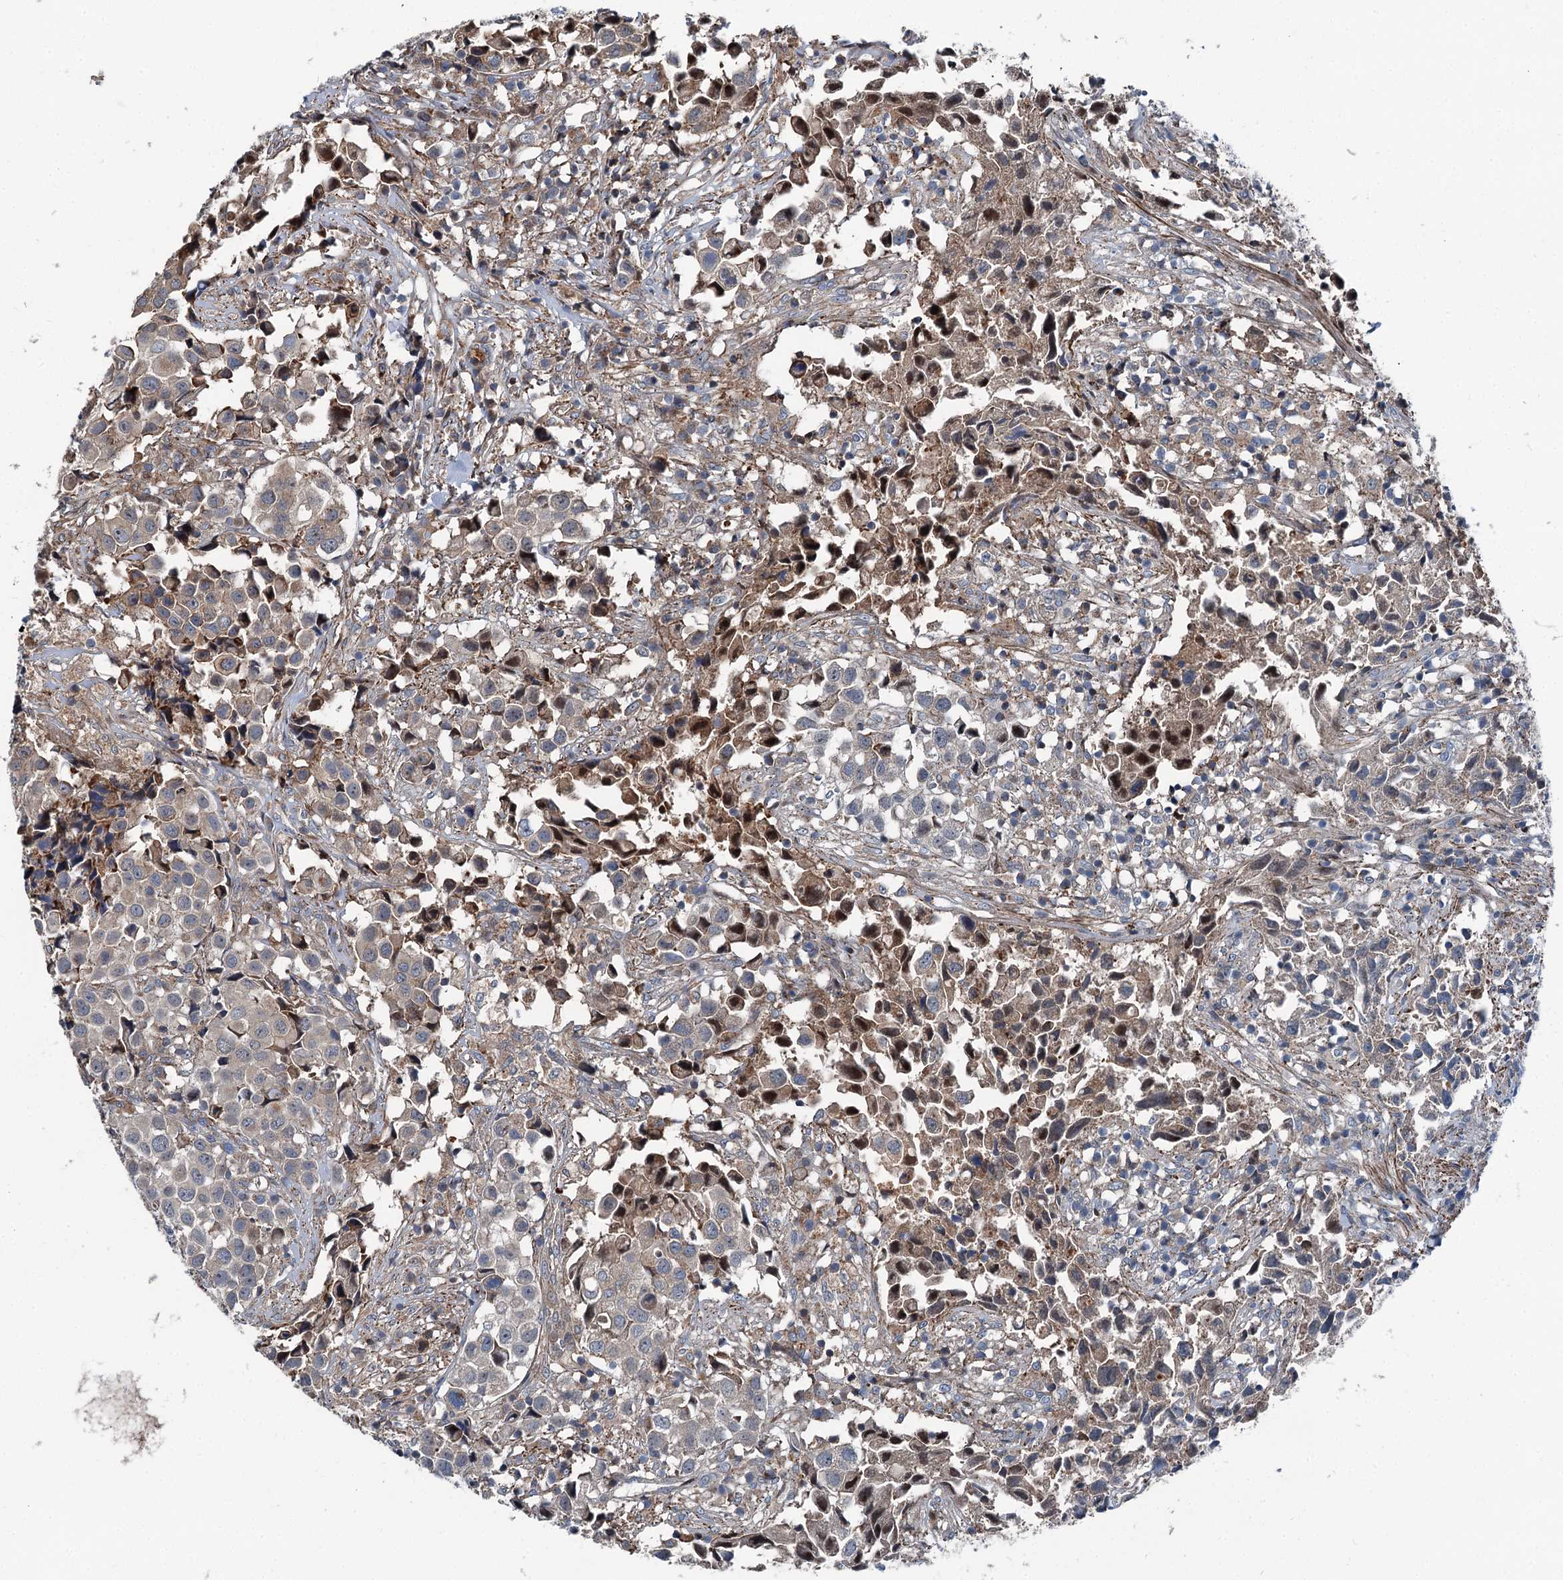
{"staining": {"intensity": "negative", "quantity": "none", "location": "none"}, "tissue": "urothelial cancer", "cell_type": "Tumor cells", "image_type": "cancer", "snomed": [{"axis": "morphology", "description": "Urothelial carcinoma, High grade"}, {"axis": "topography", "description": "Urinary bladder"}], "caption": "Immunohistochemistry photomicrograph of urothelial cancer stained for a protein (brown), which shows no positivity in tumor cells. (DAB IHC visualized using brightfield microscopy, high magnification).", "gene": "POLR1D", "patient": {"sex": "female", "age": 75}}